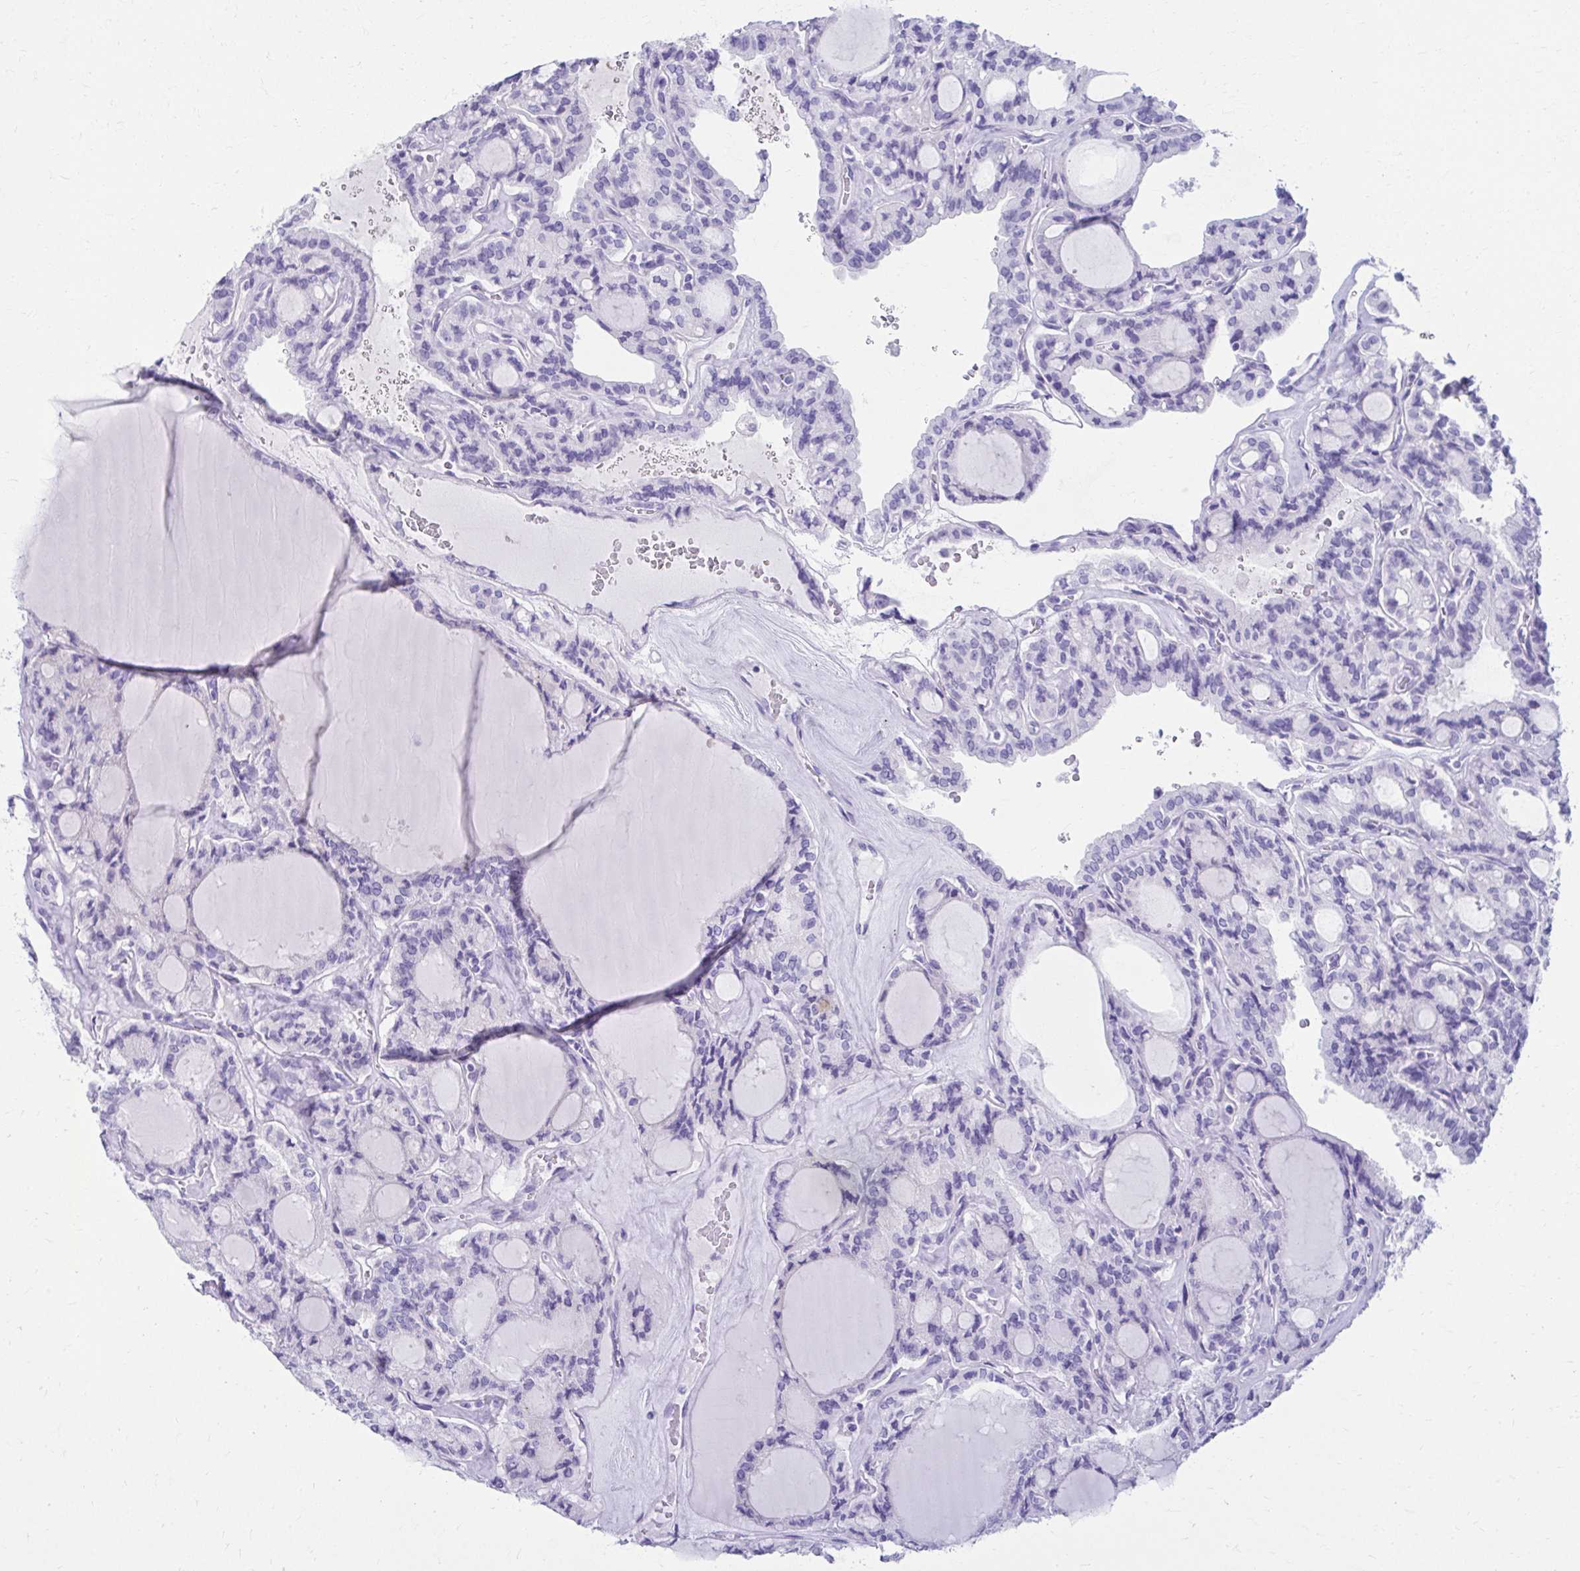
{"staining": {"intensity": "negative", "quantity": "none", "location": "none"}, "tissue": "thyroid cancer", "cell_type": "Tumor cells", "image_type": "cancer", "snomed": [{"axis": "morphology", "description": "Papillary adenocarcinoma, NOS"}, {"axis": "topography", "description": "Thyroid gland"}], "caption": "DAB immunohistochemical staining of human thyroid cancer (papillary adenocarcinoma) demonstrates no significant positivity in tumor cells. (Brightfield microscopy of DAB IHC at high magnification).", "gene": "ATP4B", "patient": {"sex": "male", "age": 87}}